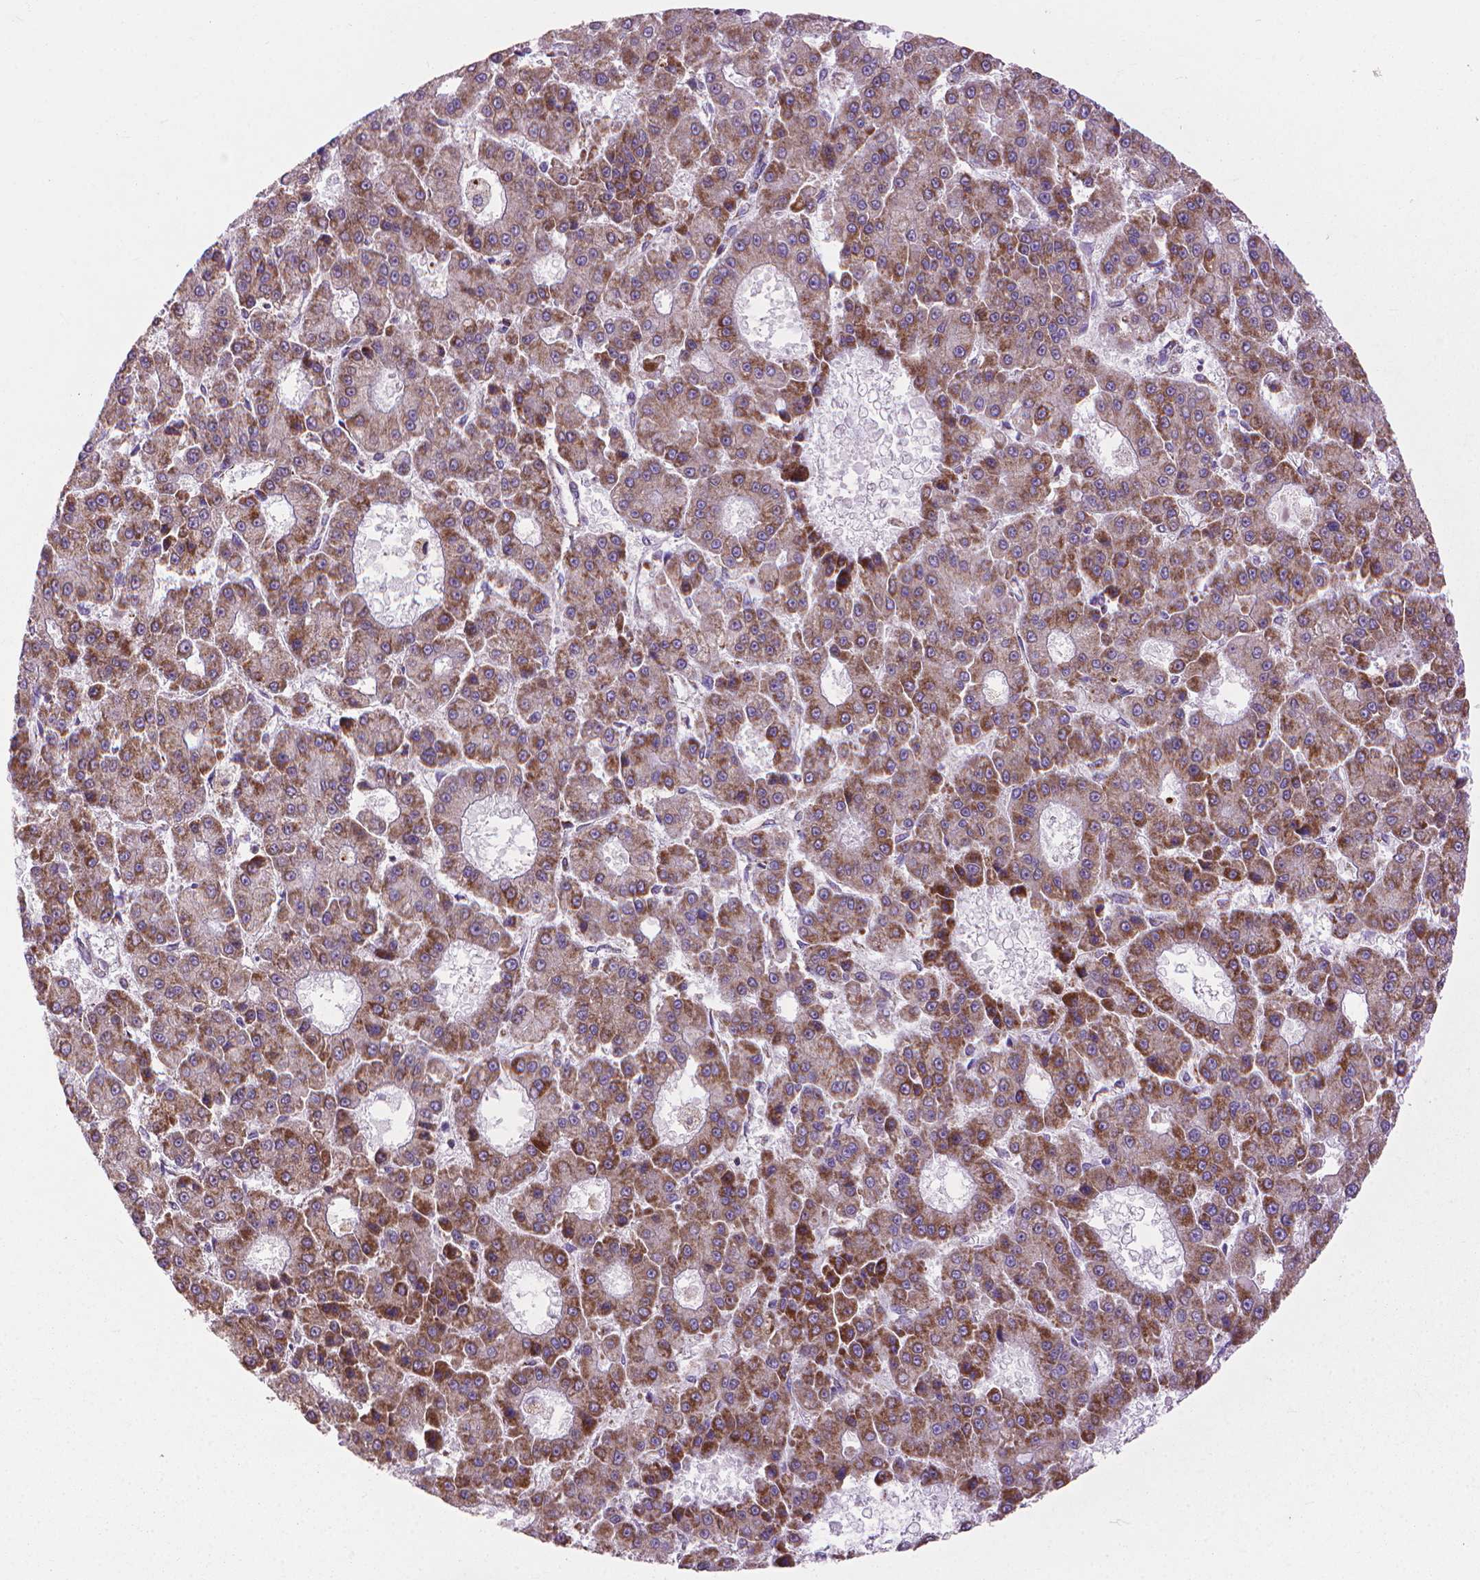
{"staining": {"intensity": "strong", "quantity": "25%-75%", "location": "cytoplasmic/membranous"}, "tissue": "liver cancer", "cell_type": "Tumor cells", "image_type": "cancer", "snomed": [{"axis": "morphology", "description": "Carcinoma, Hepatocellular, NOS"}, {"axis": "topography", "description": "Liver"}], "caption": "Liver hepatocellular carcinoma was stained to show a protein in brown. There is high levels of strong cytoplasmic/membranous staining in approximately 25%-75% of tumor cells. Immunohistochemistry (ihc) stains the protein of interest in brown and the nuclei are stained blue.", "gene": "VDAC1", "patient": {"sex": "male", "age": 70}}